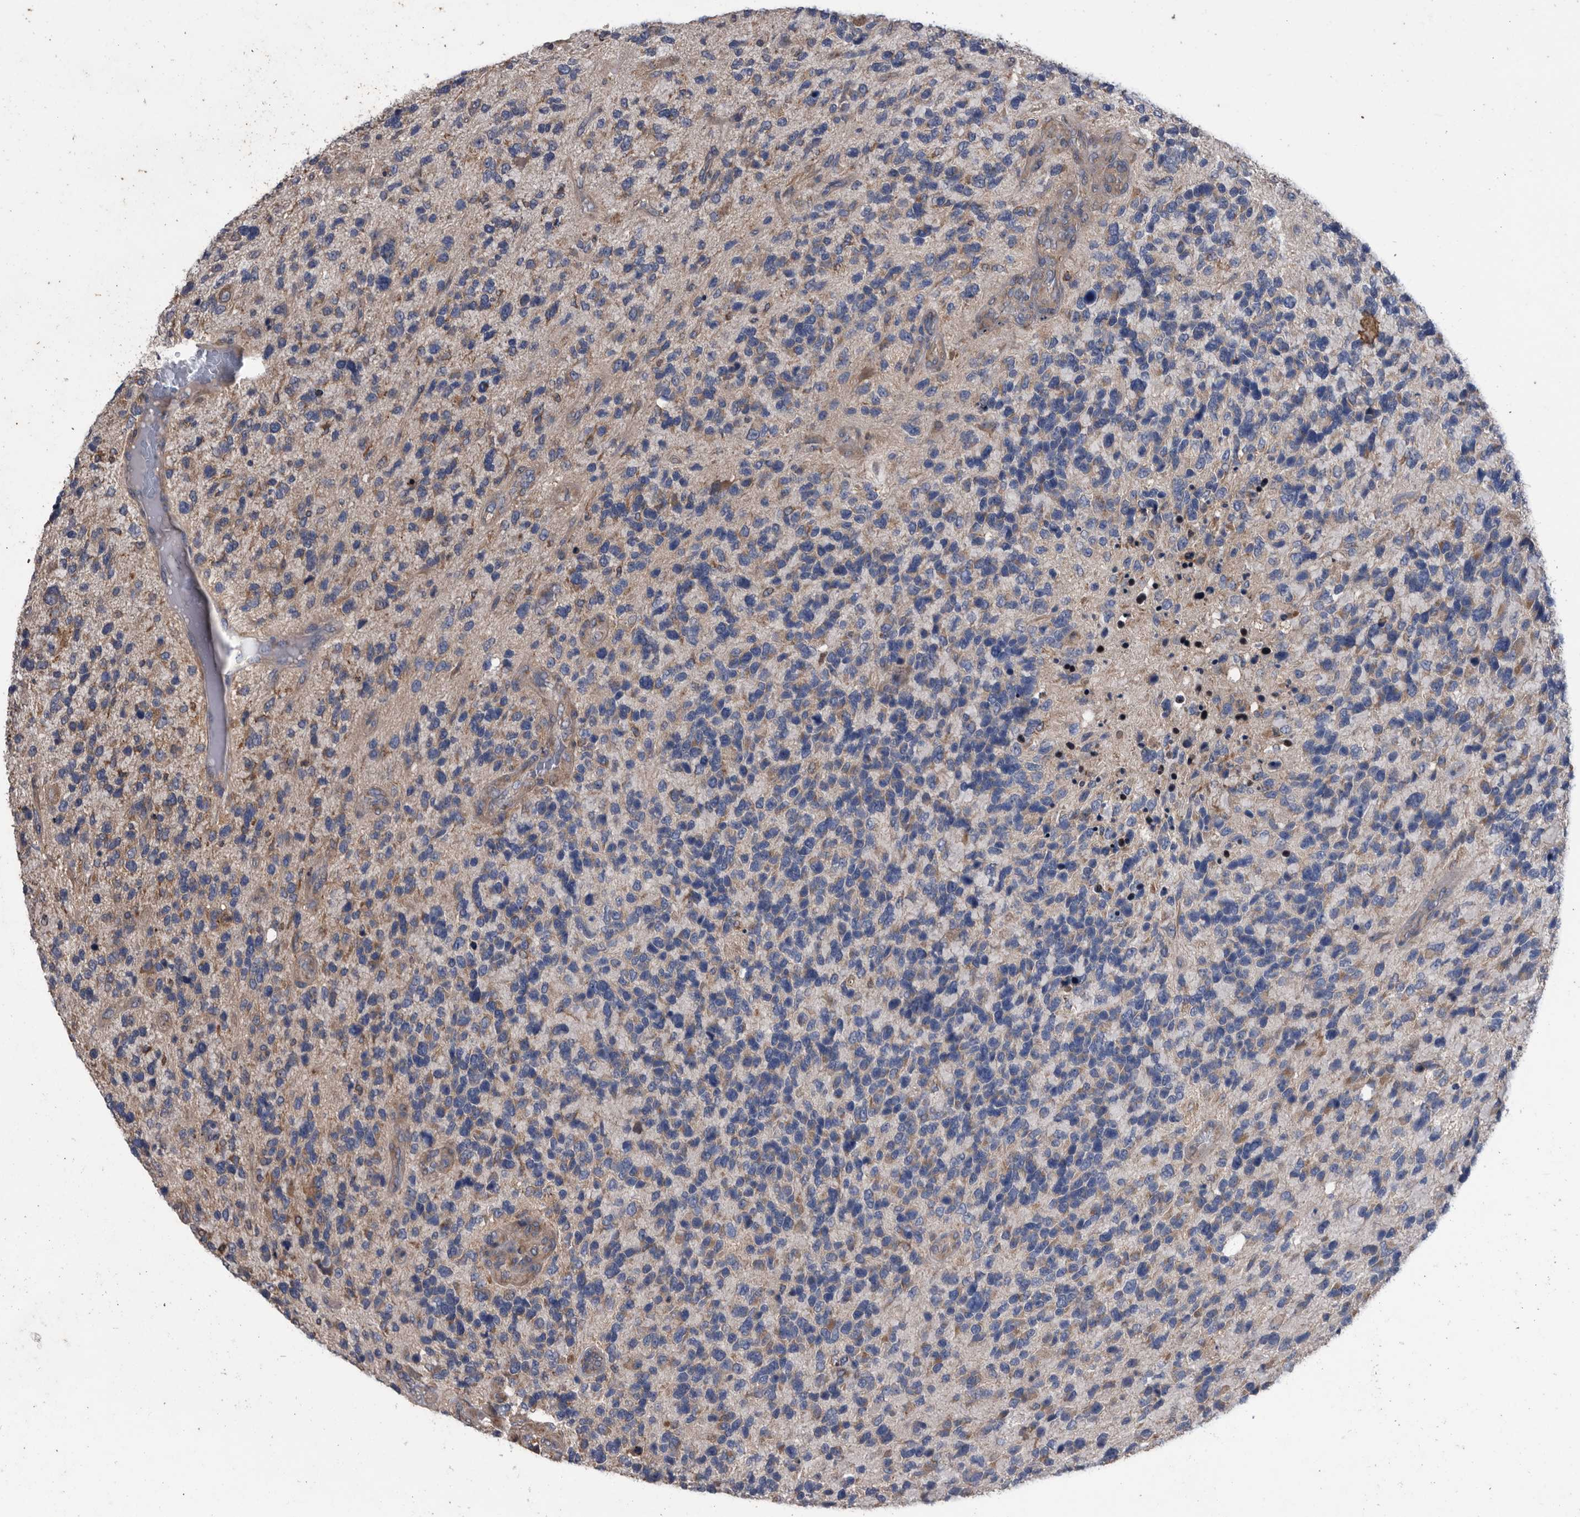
{"staining": {"intensity": "weak", "quantity": "25%-75%", "location": "cytoplasmic/membranous"}, "tissue": "glioma", "cell_type": "Tumor cells", "image_type": "cancer", "snomed": [{"axis": "morphology", "description": "Glioma, malignant, High grade"}, {"axis": "topography", "description": "Brain"}], "caption": "Brown immunohistochemical staining in human glioma displays weak cytoplasmic/membranous staining in approximately 25%-75% of tumor cells.", "gene": "NRBP1", "patient": {"sex": "female", "age": 58}}